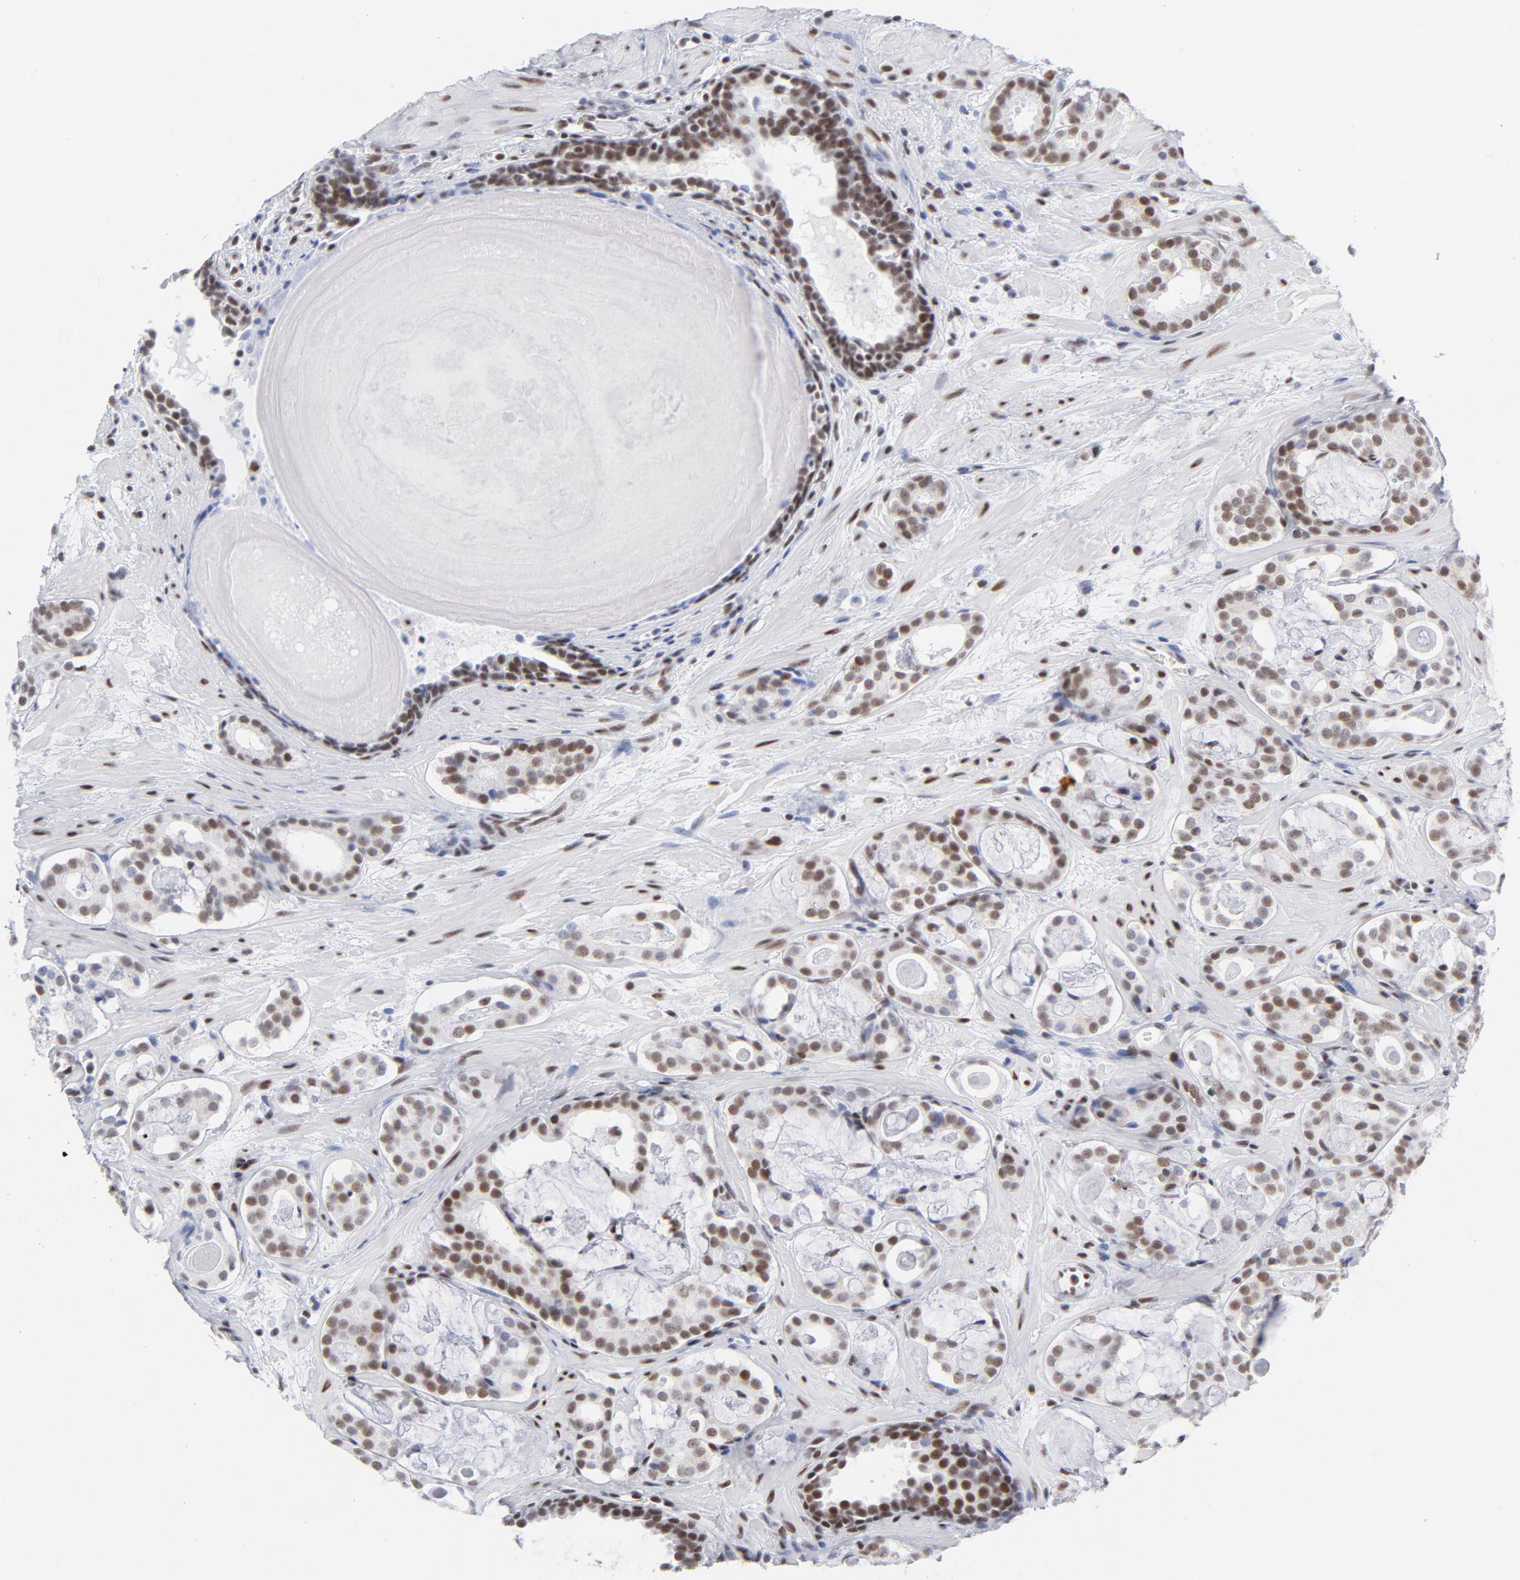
{"staining": {"intensity": "moderate", "quantity": "25%-75%", "location": "nuclear"}, "tissue": "prostate cancer", "cell_type": "Tumor cells", "image_type": "cancer", "snomed": [{"axis": "morphology", "description": "Adenocarcinoma, Low grade"}, {"axis": "topography", "description": "Prostate"}], "caption": "Brown immunohistochemical staining in prostate cancer (adenocarcinoma (low-grade)) reveals moderate nuclear expression in approximately 25%-75% of tumor cells.", "gene": "ATF2", "patient": {"sex": "male", "age": 57}}